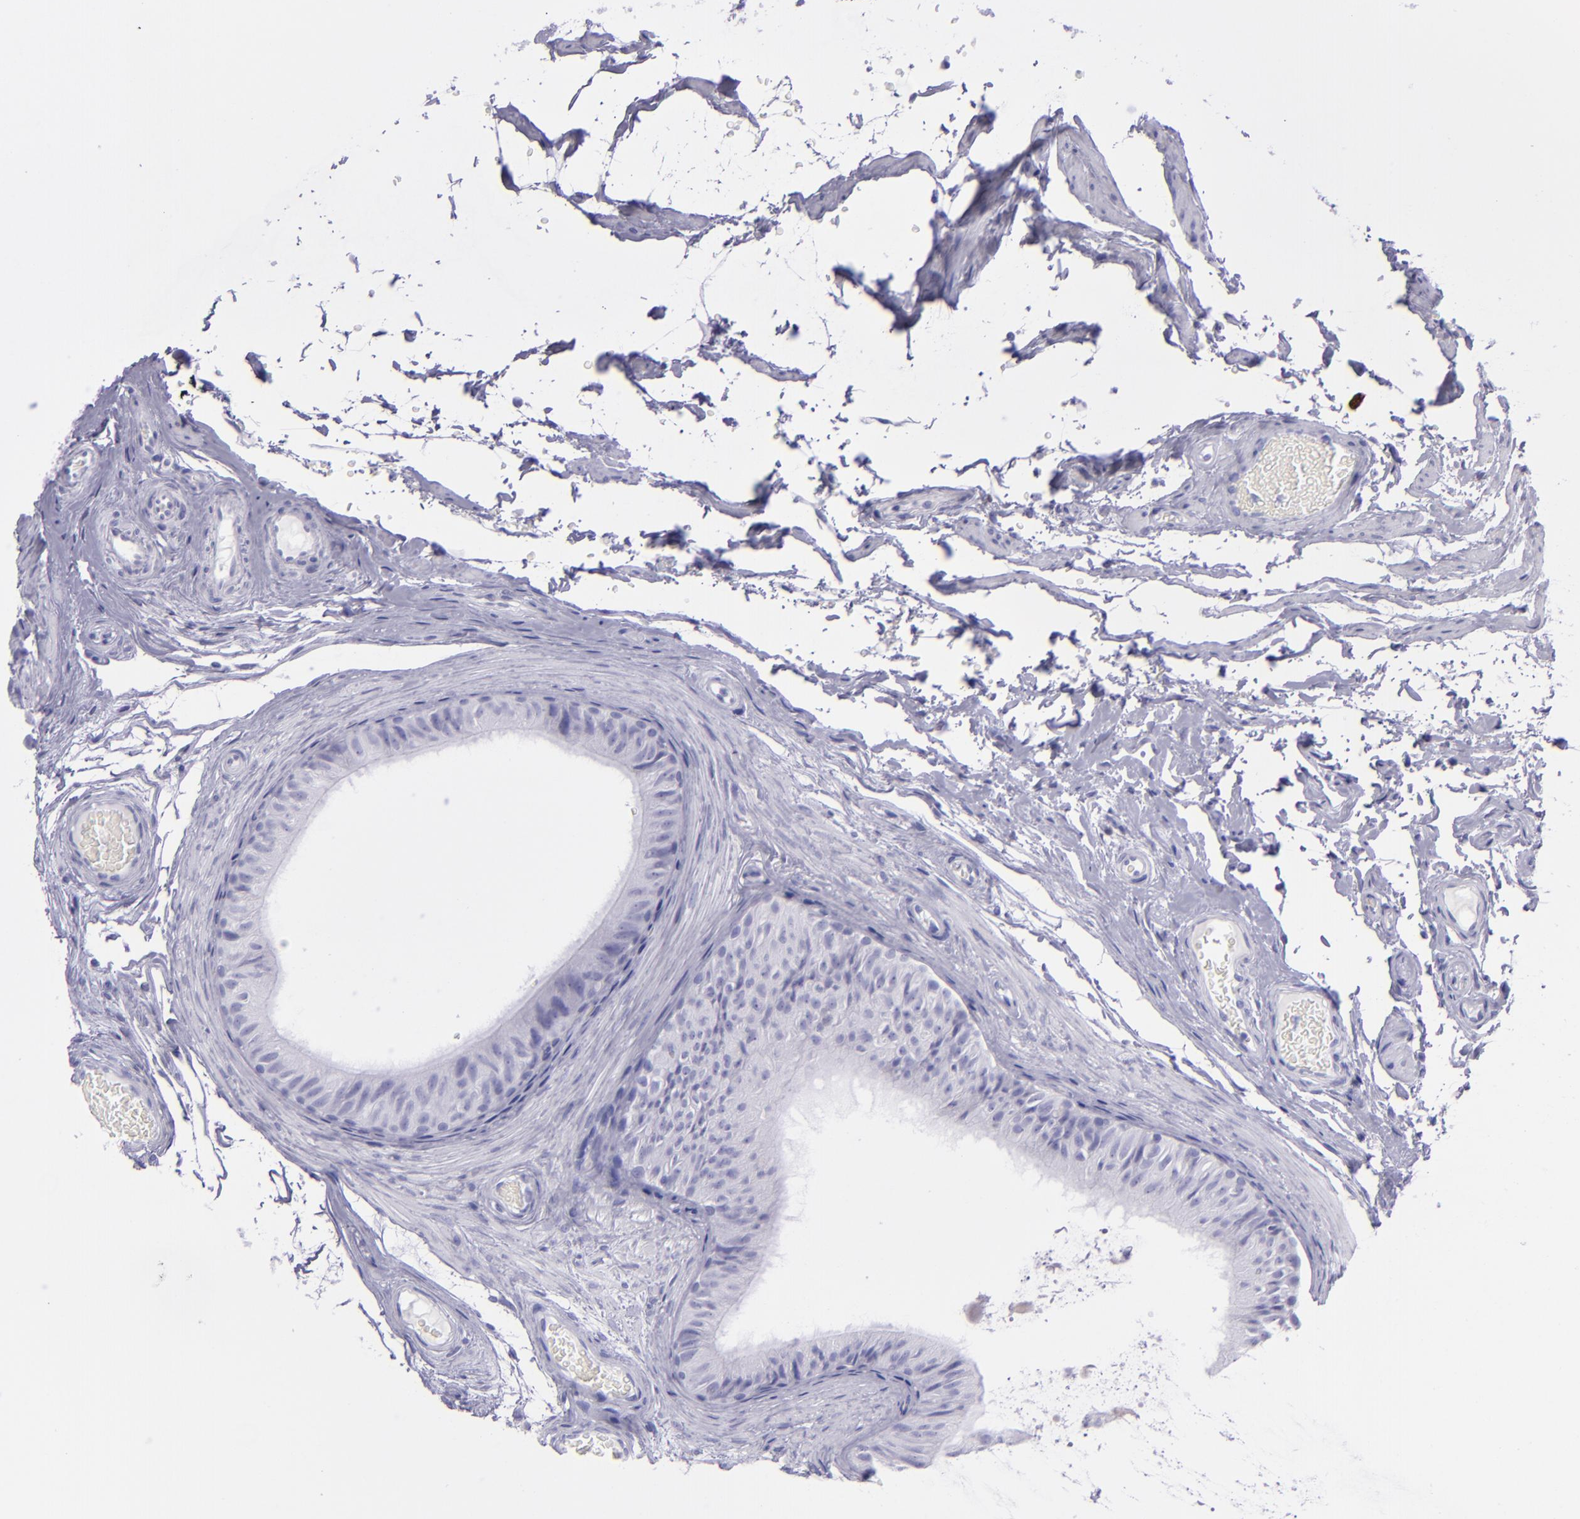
{"staining": {"intensity": "negative", "quantity": "none", "location": "none"}, "tissue": "epididymis", "cell_type": "Glandular cells", "image_type": "normal", "snomed": [{"axis": "morphology", "description": "Normal tissue, NOS"}, {"axis": "topography", "description": "Testis"}, {"axis": "topography", "description": "Epididymis"}], "caption": "This is a photomicrograph of immunohistochemistry (IHC) staining of unremarkable epididymis, which shows no staining in glandular cells. The staining was performed using DAB to visualize the protein expression in brown, while the nuclei were stained in blue with hematoxylin (Magnification: 20x).", "gene": "TOP2A", "patient": {"sex": "male", "age": 36}}